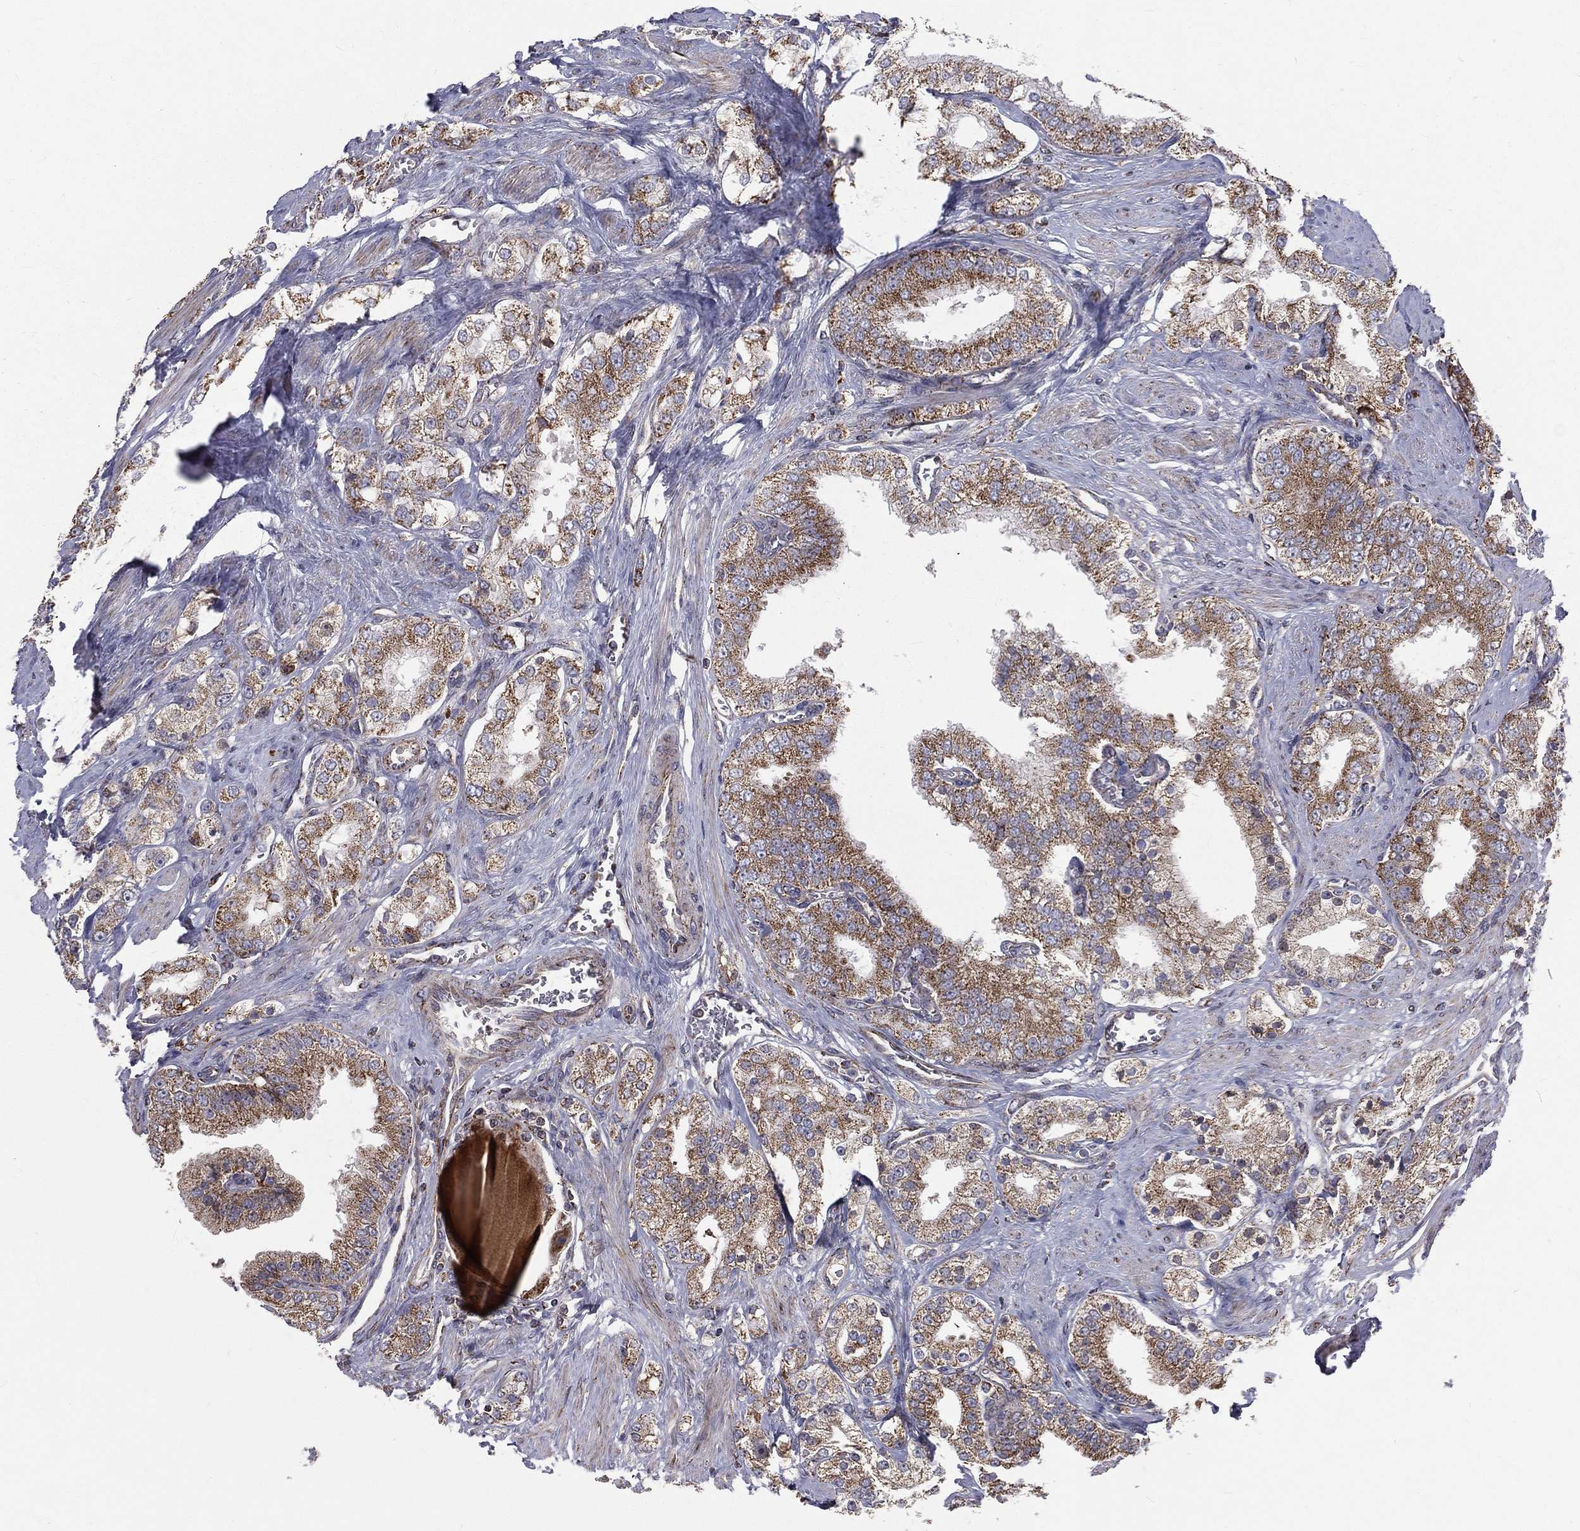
{"staining": {"intensity": "moderate", "quantity": ">75%", "location": "cytoplasmic/membranous"}, "tissue": "prostate cancer", "cell_type": "Tumor cells", "image_type": "cancer", "snomed": [{"axis": "morphology", "description": "Adenocarcinoma, NOS"}, {"axis": "topography", "description": "Prostate and seminal vesicle, NOS"}, {"axis": "topography", "description": "Prostate"}], "caption": "Prostate adenocarcinoma stained for a protein (brown) reveals moderate cytoplasmic/membranous positive expression in approximately >75% of tumor cells.", "gene": "GPD1", "patient": {"sex": "male", "age": 67}}